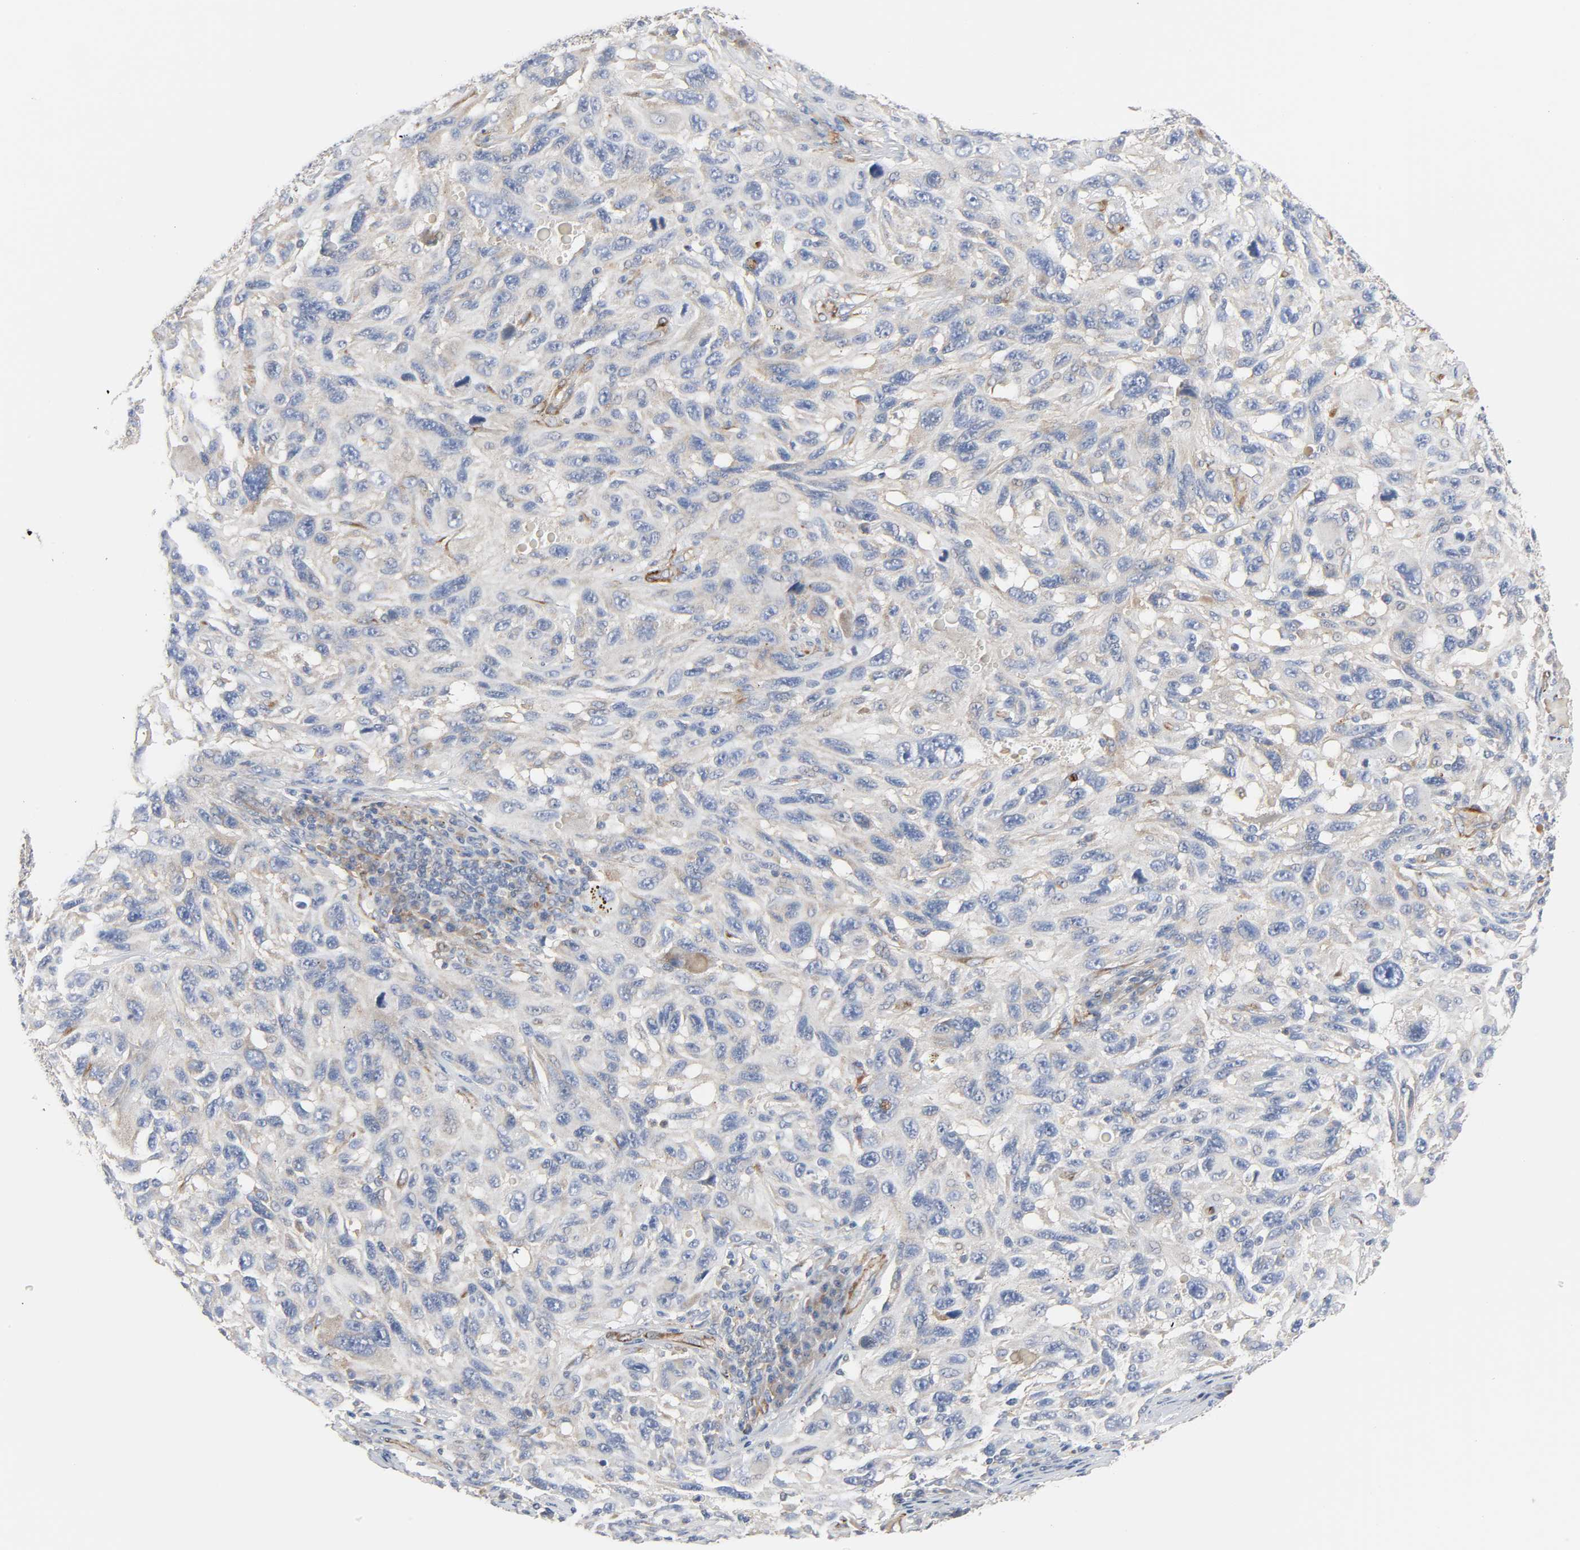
{"staining": {"intensity": "weak", "quantity": "25%-75%", "location": "cytoplasmic/membranous"}, "tissue": "melanoma", "cell_type": "Tumor cells", "image_type": "cancer", "snomed": [{"axis": "morphology", "description": "Malignant melanoma, NOS"}, {"axis": "topography", "description": "Skin"}], "caption": "Immunohistochemistry (DAB) staining of human melanoma demonstrates weak cytoplasmic/membranous protein staining in approximately 25%-75% of tumor cells.", "gene": "ARHGAP1", "patient": {"sex": "male", "age": 53}}